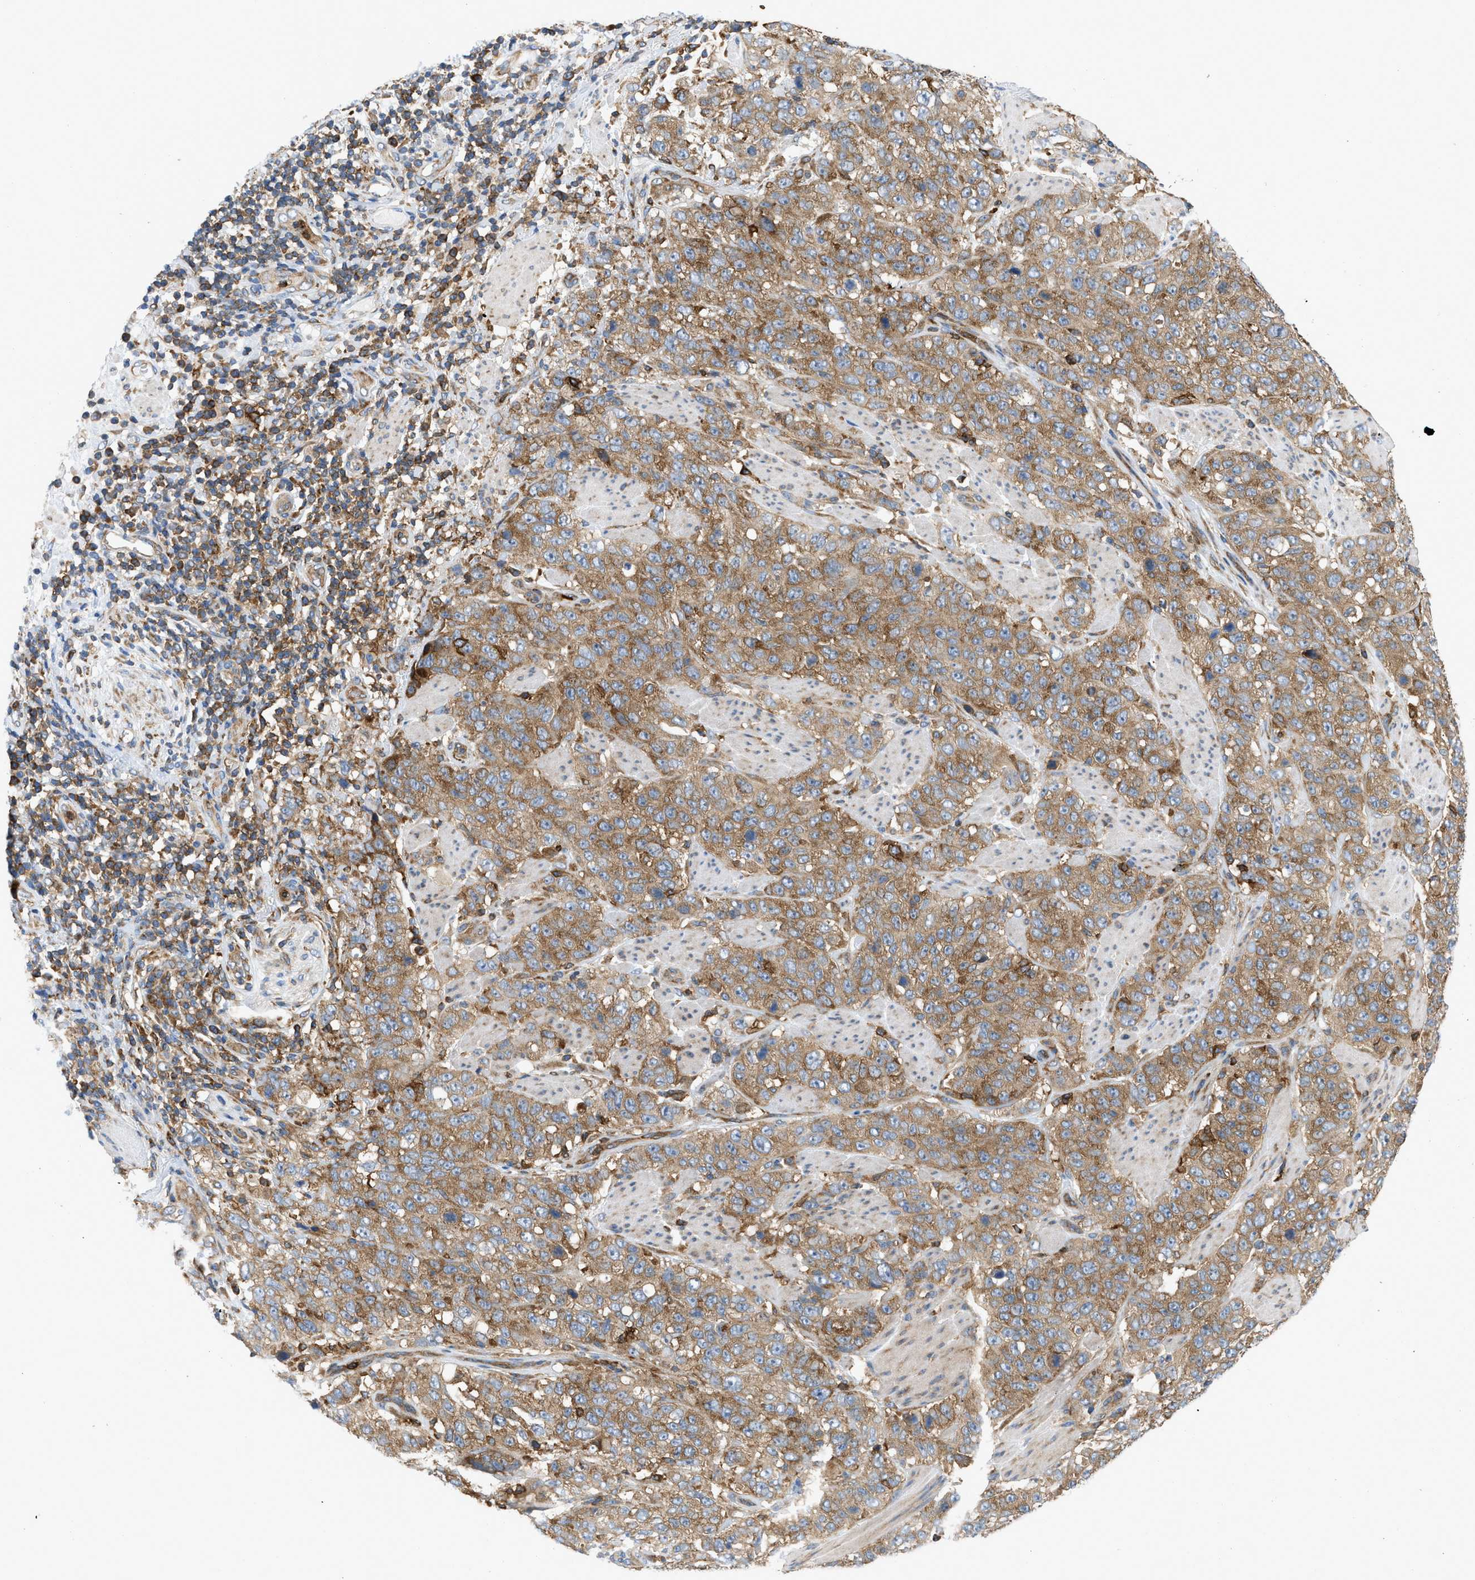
{"staining": {"intensity": "moderate", "quantity": ">75%", "location": "cytoplasmic/membranous"}, "tissue": "stomach cancer", "cell_type": "Tumor cells", "image_type": "cancer", "snomed": [{"axis": "morphology", "description": "Adenocarcinoma, NOS"}, {"axis": "topography", "description": "Stomach"}], "caption": "Stomach cancer (adenocarcinoma) stained for a protein (brown) reveals moderate cytoplasmic/membranous positive staining in about >75% of tumor cells.", "gene": "GPAT4", "patient": {"sex": "male", "age": 48}}